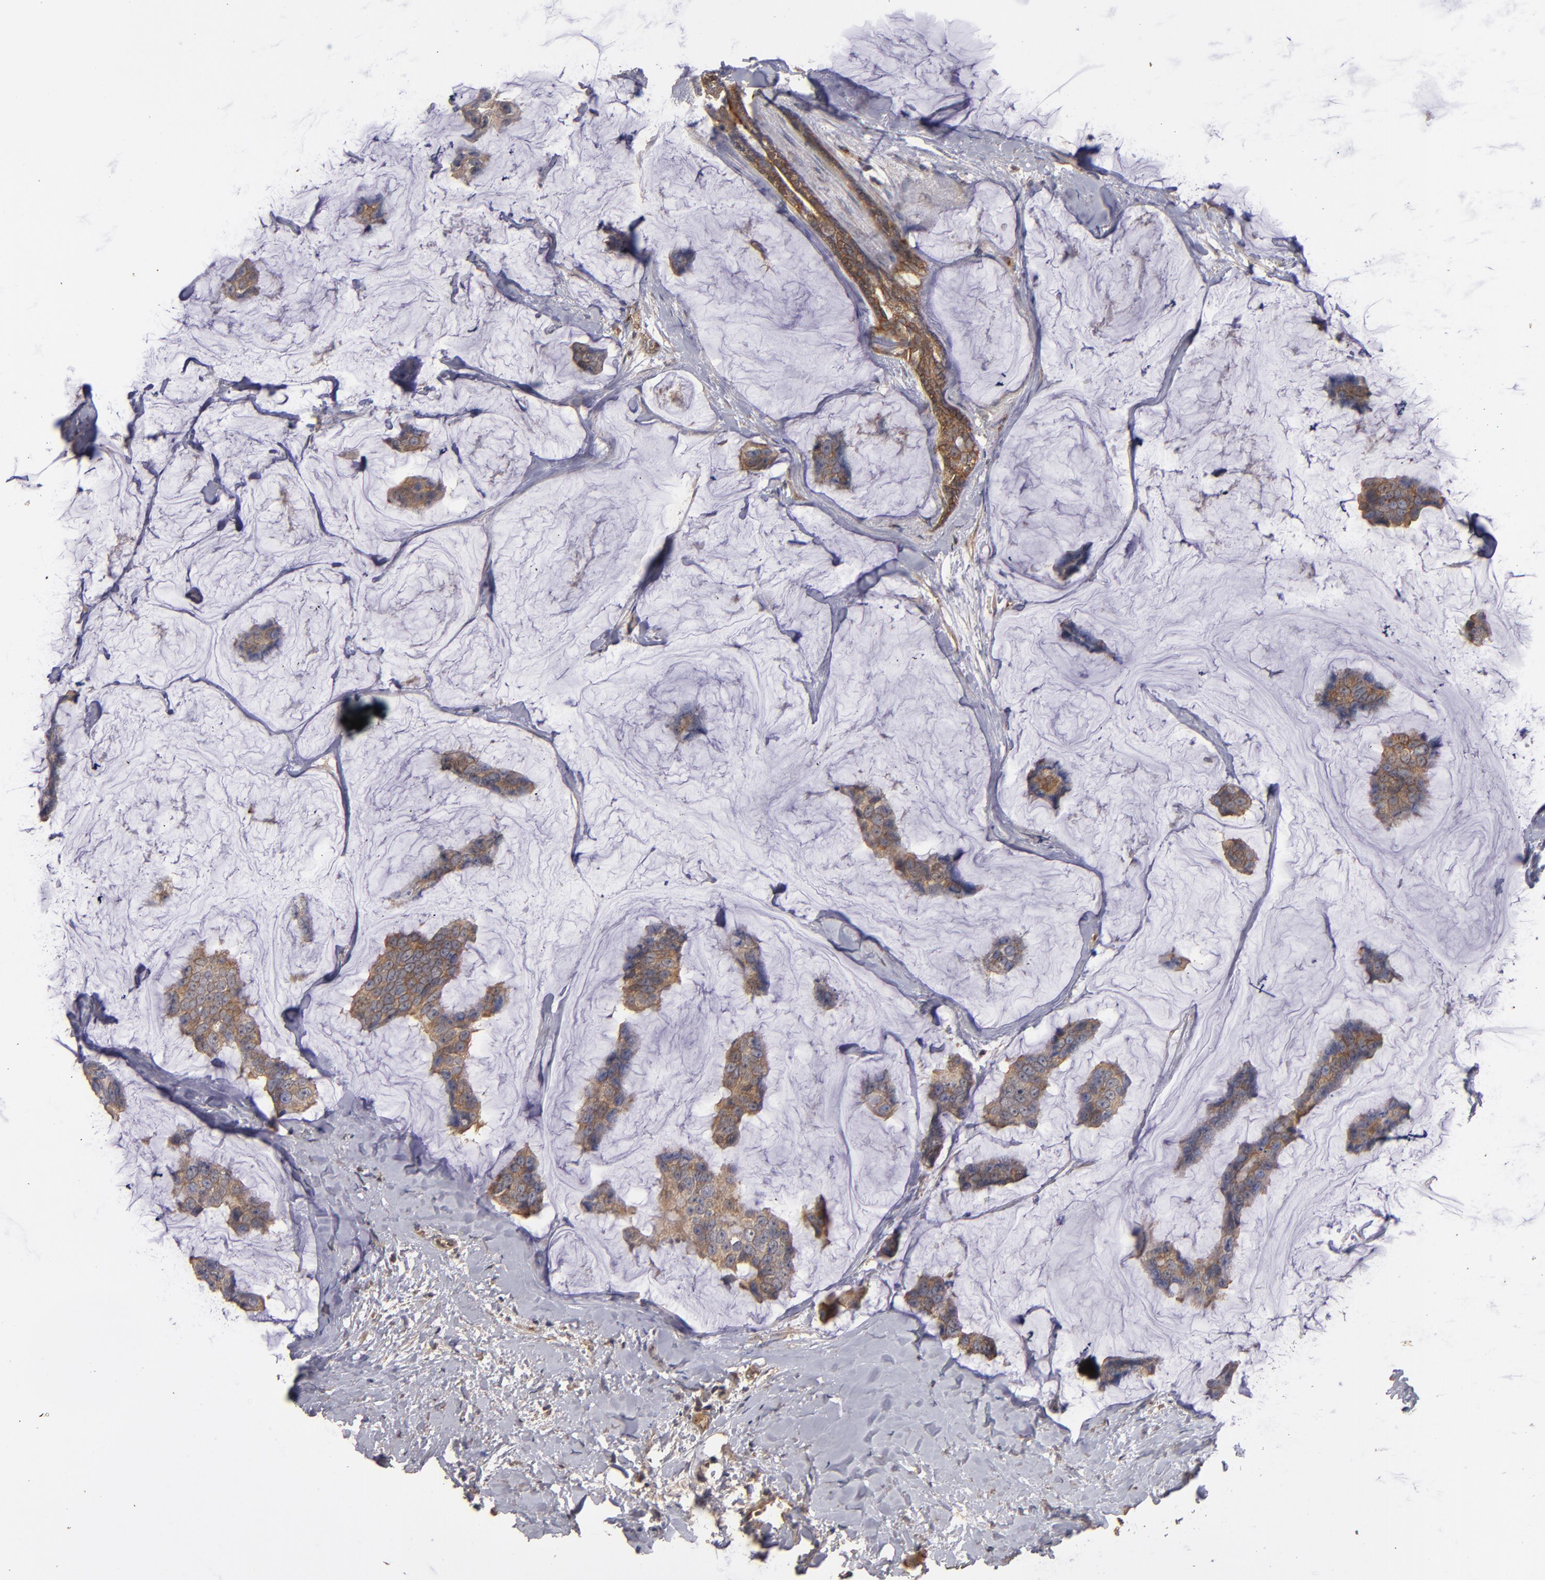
{"staining": {"intensity": "strong", "quantity": ">75%", "location": "cytoplasmic/membranous"}, "tissue": "breast cancer", "cell_type": "Tumor cells", "image_type": "cancer", "snomed": [{"axis": "morphology", "description": "Normal tissue, NOS"}, {"axis": "morphology", "description": "Duct carcinoma"}, {"axis": "topography", "description": "Breast"}], "caption": "IHC (DAB) staining of breast intraductal carcinoma exhibits strong cytoplasmic/membranous protein staining in approximately >75% of tumor cells. The staining was performed using DAB (3,3'-diaminobenzidine) to visualize the protein expression in brown, while the nuclei were stained in blue with hematoxylin (Magnification: 20x).", "gene": "DIPK2B", "patient": {"sex": "female", "age": 50}}